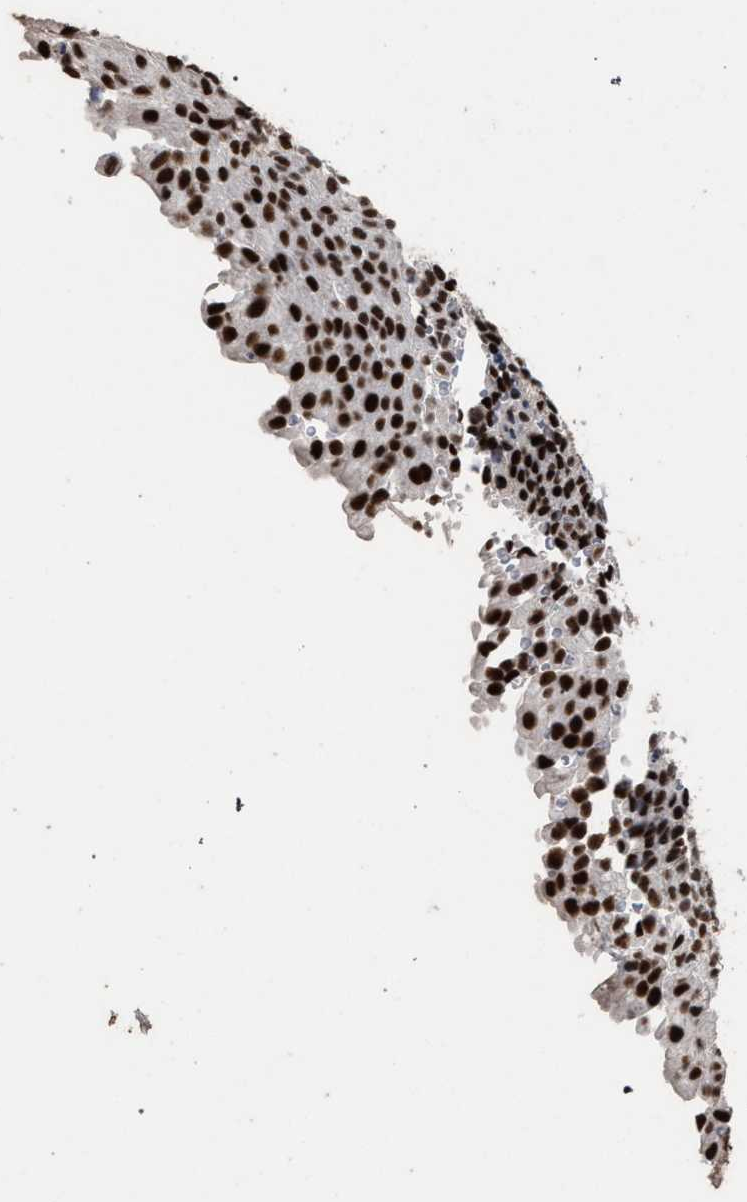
{"staining": {"intensity": "strong", "quantity": ">75%", "location": "nuclear"}, "tissue": "urinary bladder", "cell_type": "Urothelial cells", "image_type": "normal", "snomed": [{"axis": "morphology", "description": "Urothelial carcinoma, High grade"}, {"axis": "topography", "description": "Urinary bladder"}], "caption": "Urinary bladder stained with DAB immunohistochemistry (IHC) exhibits high levels of strong nuclear staining in approximately >75% of urothelial cells.", "gene": "TP53BP1", "patient": {"sex": "male", "age": 46}}